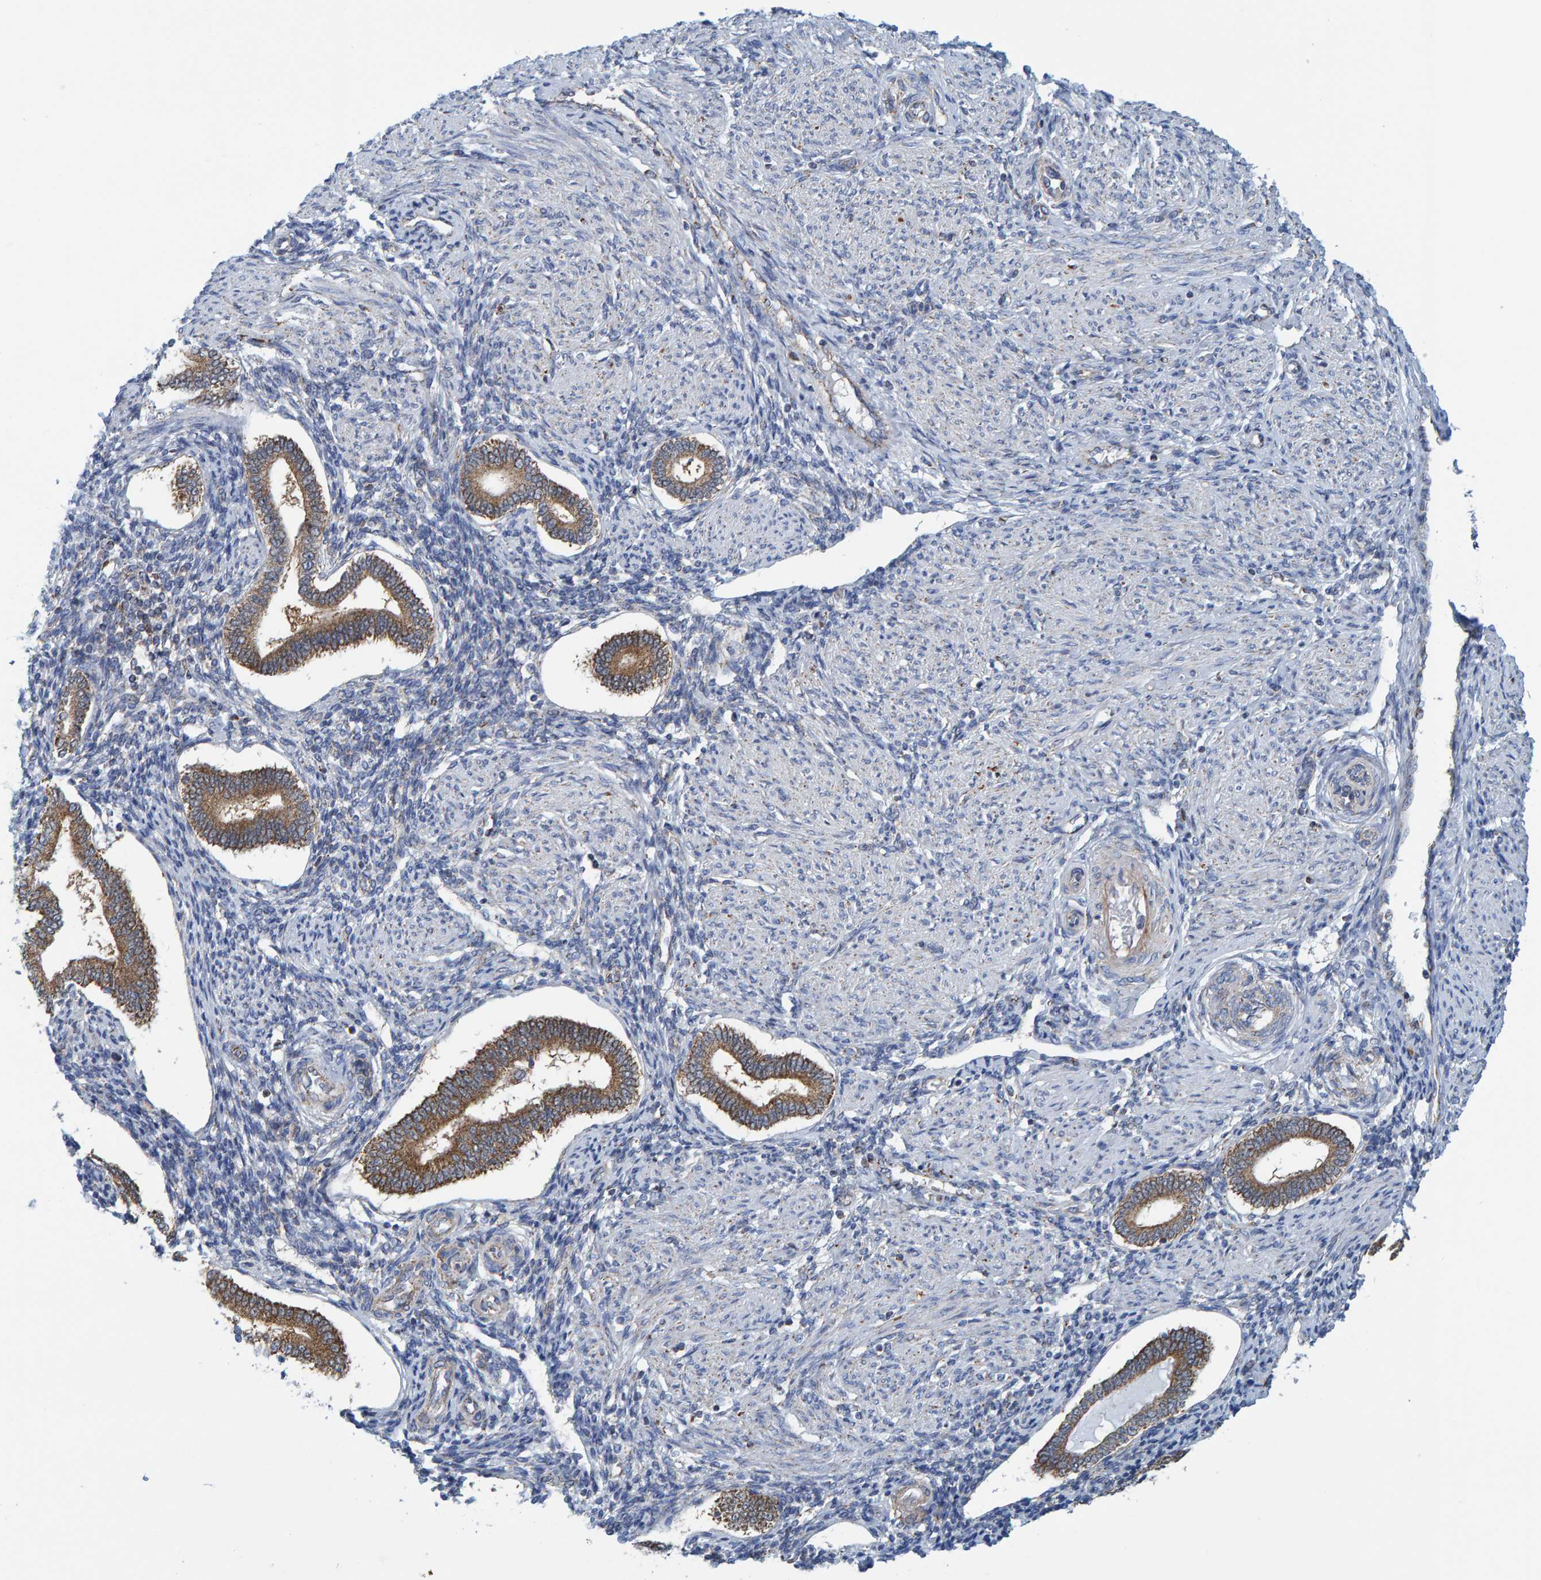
{"staining": {"intensity": "negative", "quantity": "none", "location": "none"}, "tissue": "endometrium", "cell_type": "Cells in endometrial stroma", "image_type": "normal", "snomed": [{"axis": "morphology", "description": "Normal tissue, NOS"}, {"axis": "topography", "description": "Endometrium"}], "caption": "This is a histopathology image of immunohistochemistry (IHC) staining of unremarkable endometrium, which shows no staining in cells in endometrial stroma.", "gene": "MRPS7", "patient": {"sex": "female", "age": 42}}